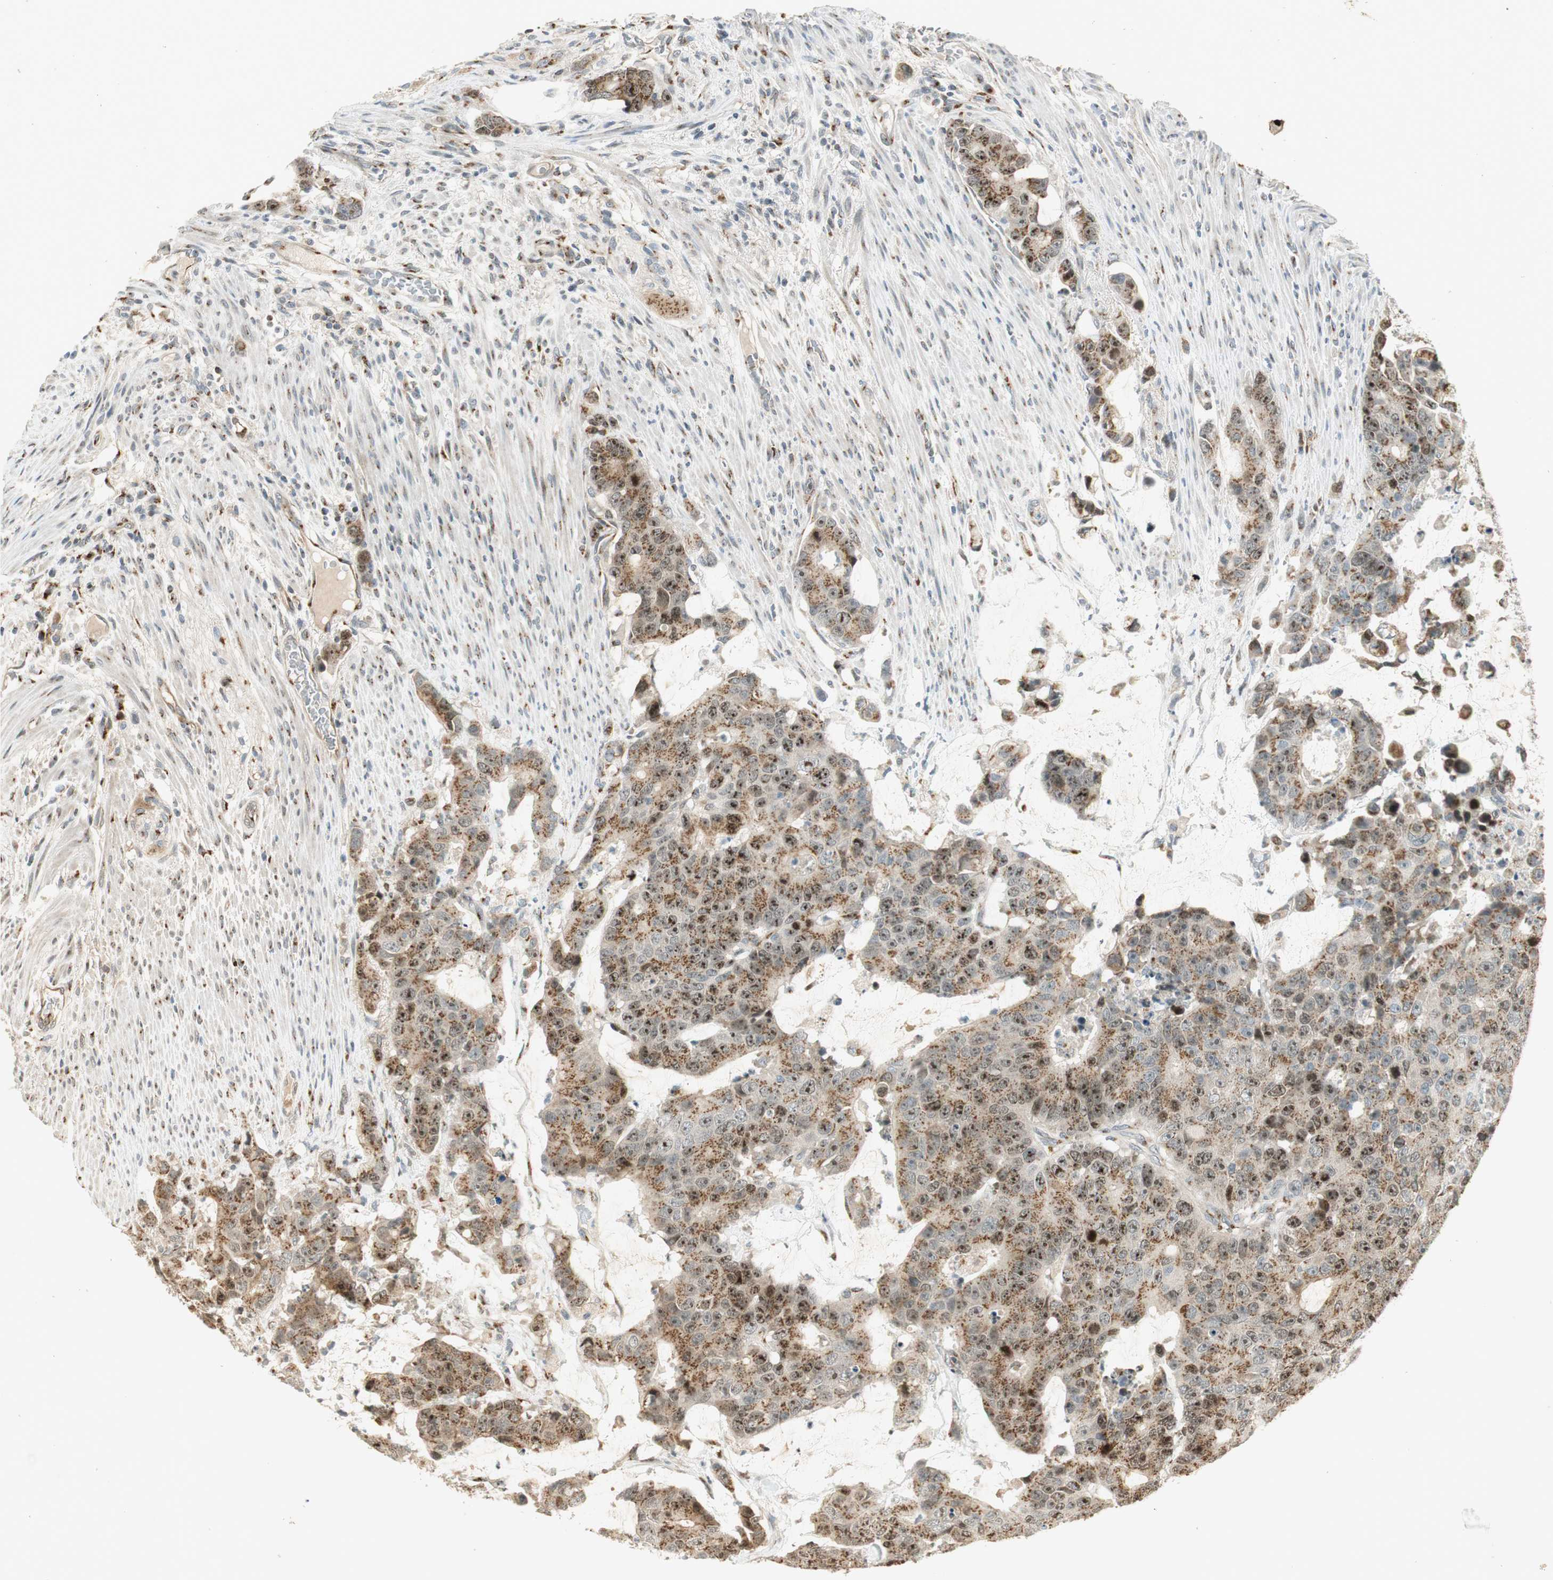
{"staining": {"intensity": "moderate", "quantity": ">75%", "location": "cytoplasmic/membranous"}, "tissue": "colorectal cancer", "cell_type": "Tumor cells", "image_type": "cancer", "snomed": [{"axis": "morphology", "description": "Adenocarcinoma, NOS"}, {"axis": "topography", "description": "Colon"}], "caption": "Colorectal cancer (adenocarcinoma) was stained to show a protein in brown. There is medium levels of moderate cytoplasmic/membranous staining in about >75% of tumor cells.", "gene": "NEO1", "patient": {"sex": "female", "age": 86}}